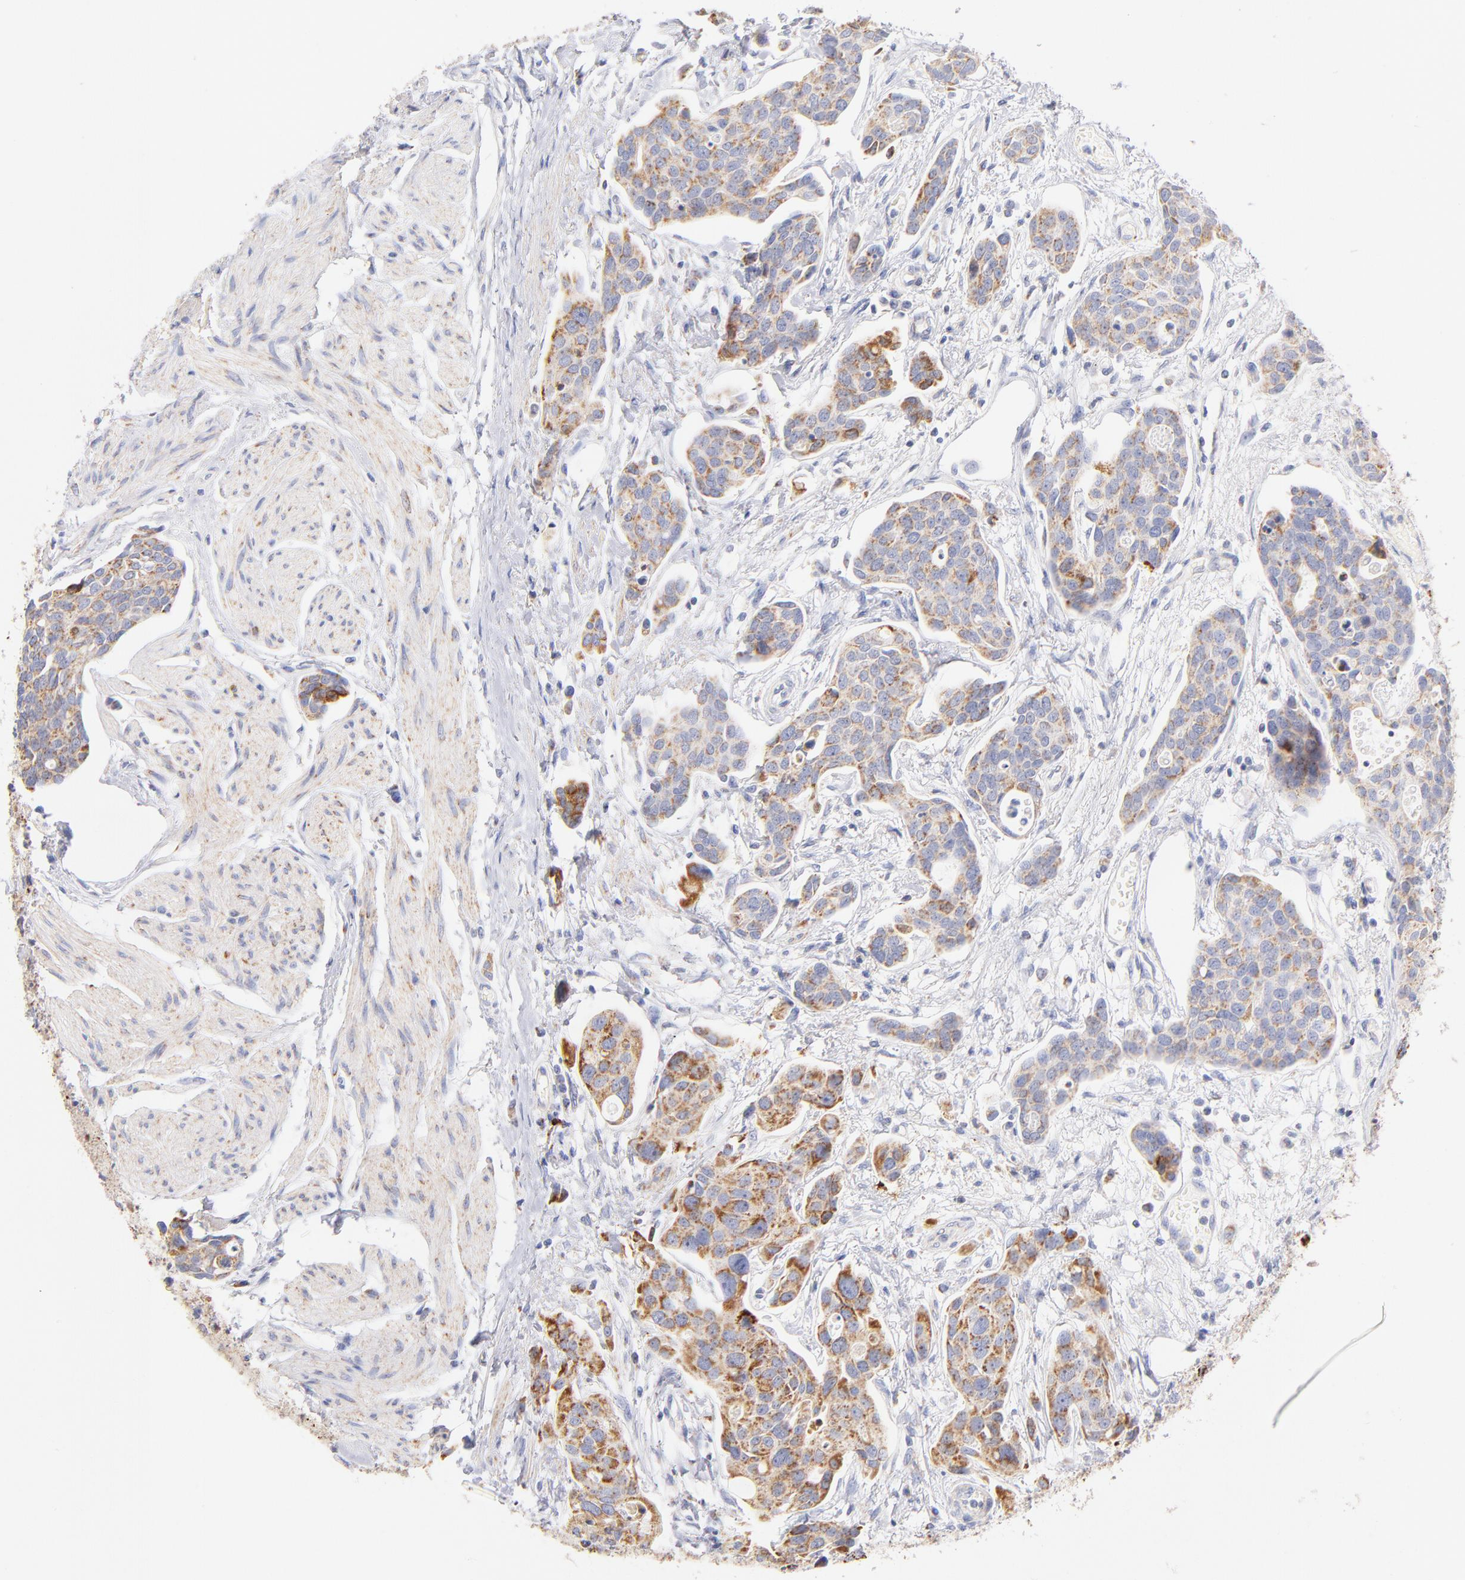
{"staining": {"intensity": "moderate", "quantity": ">75%", "location": "cytoplasmic/membranous"}, "tissue": "urothelial cancer", "cell_type": "Tumor cells", "image_type": "cancer", "snomed": [{"axis": "morphology", "description": "Urothelial carcinoma, High grade"}, {"axis": "topography", "description": "Urinary bladder"}], "caption": "Urothelial carcinoma (high-grade) was stained to show a protein in brown. There is medium levels of moderate cytoplasmic/membranous positivity in about >75% of tumor cells.", "gene": "AIFM1", "patient": {"sex": "male", "age": 78}}